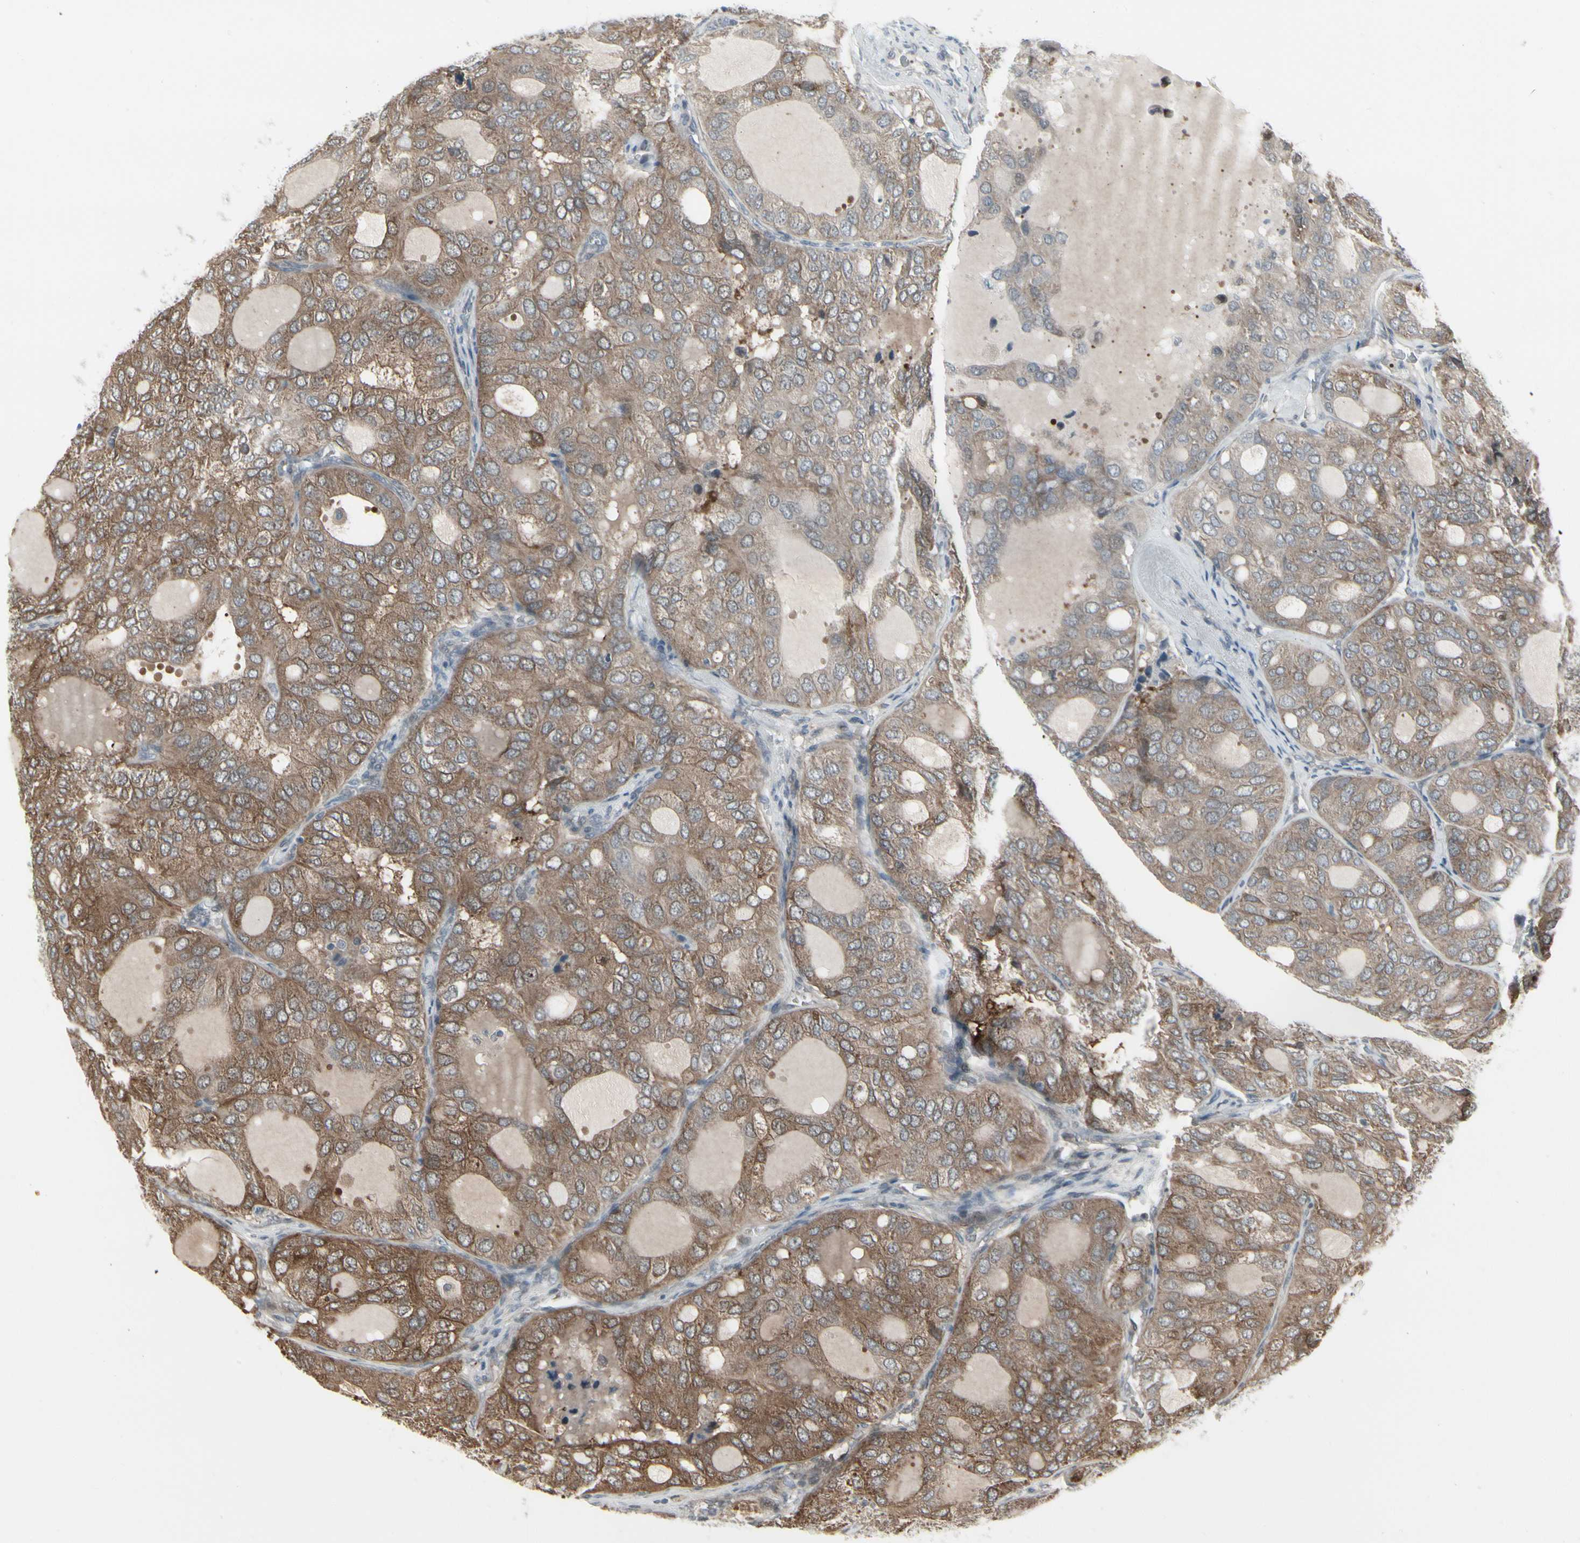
{"staining": {"intensity": "moderate", "quantity": ">75%", "location": "cytoplasmic/membranous"}, "tissue": "thyroid cancer", "cell_type": "Tumor cells", "image_type": "cancer", "snomed": [{"axis": "morphology", "description": "Follicular adenoma carcinoma, NOS"}, {"axis": "topography", "description": "Thyroid gland"}], "caption": "The immunohistochemical stain labels moderate cytoplasmic/membranous expression in tumor cells of follicular adenoma carcinoma (thyroid) tissue. Nuclei are stained in blue.", "gene": "IGFBP6", "patient": {"sex": "male", "age": 75}}